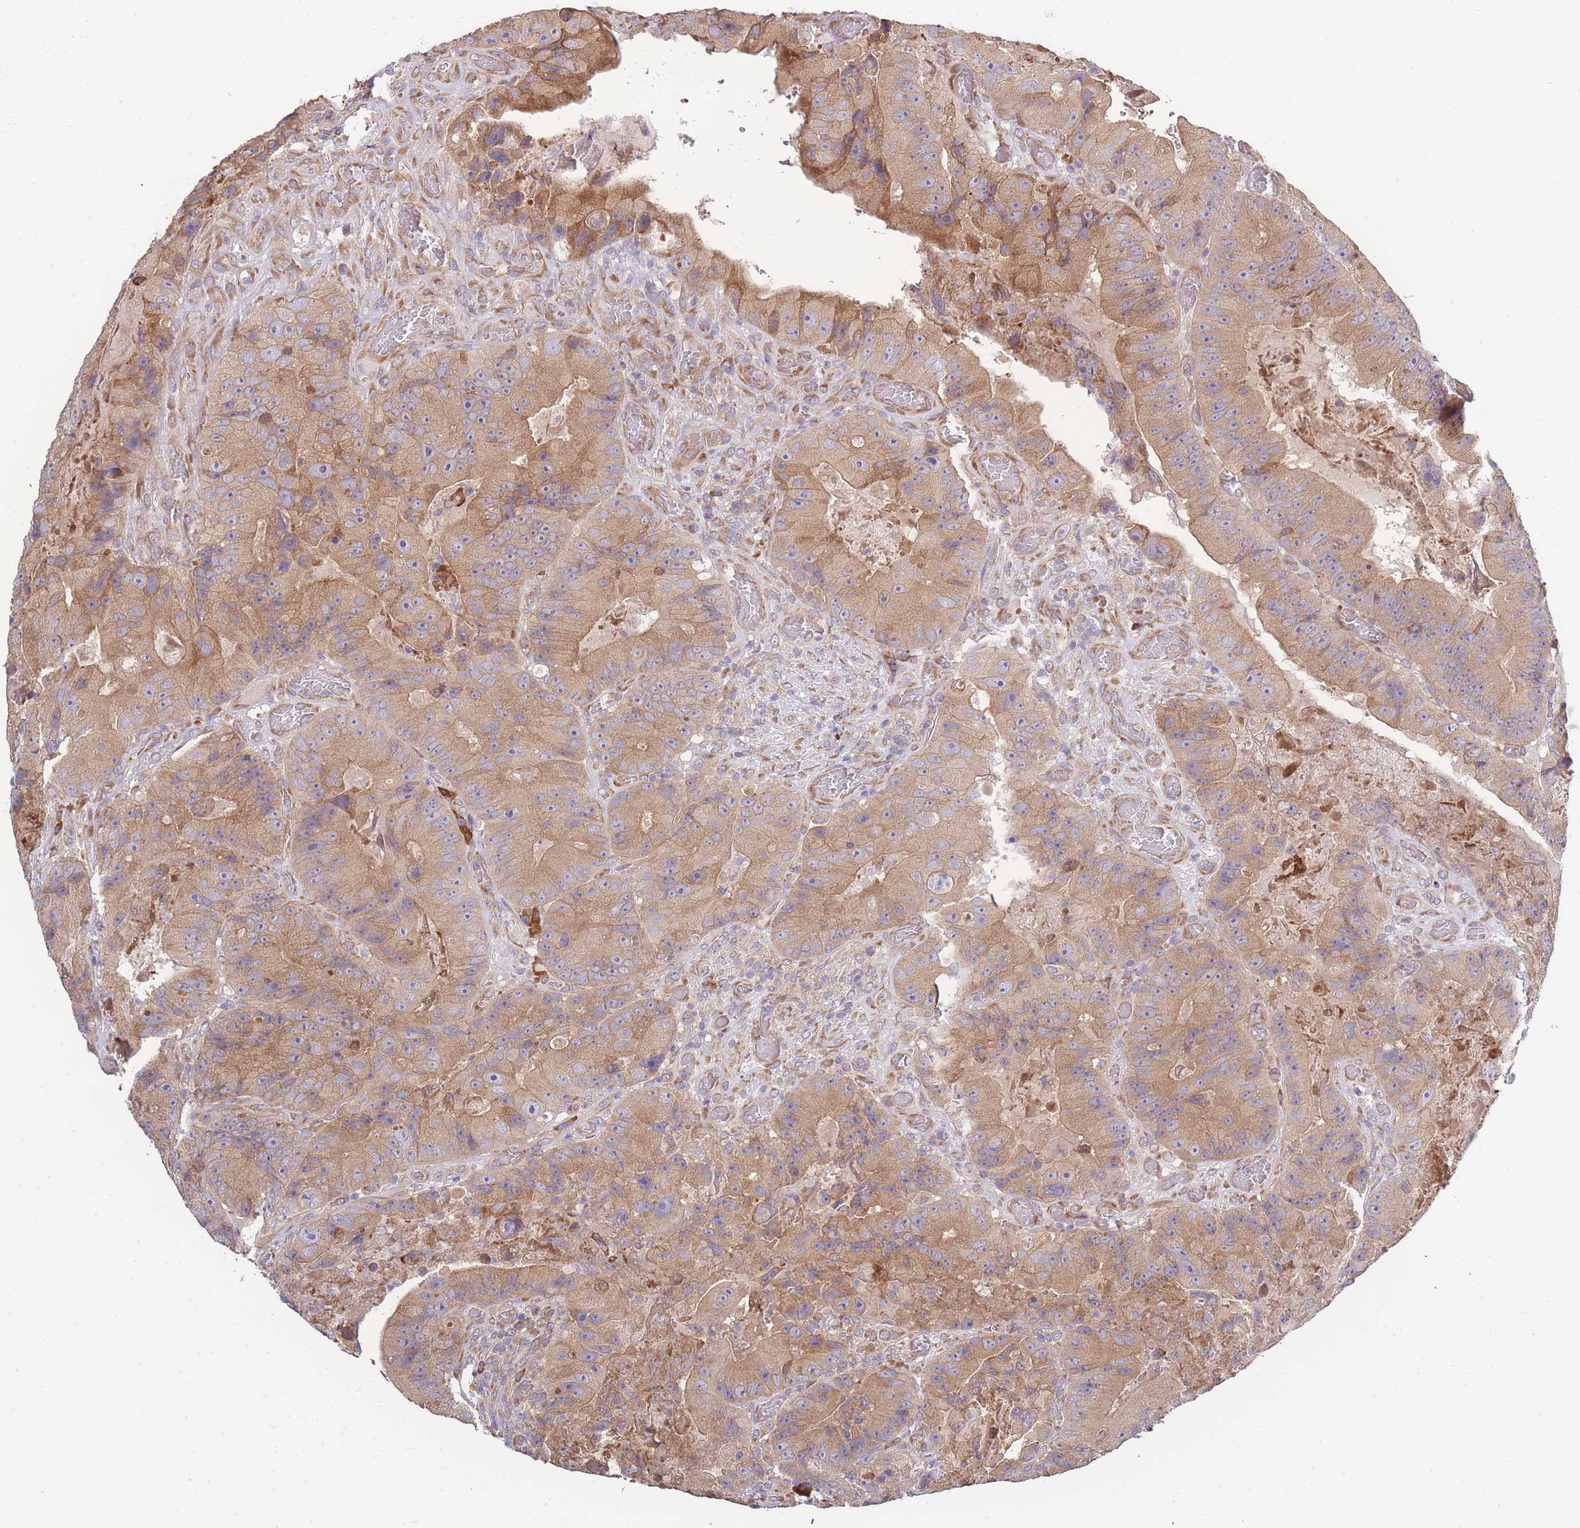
{"staining": {"intensity": "moderate", "quantity": ">75%", "location": "cytoplasmic/membranous"}, "tissue": "colorectal cancer", "cell_type": "Tumor cells", "image_type": "cancer", "snomed": [{"axis": "morphology", "description": "Adenocarcinoma, NOS"}, {"axis": "topography", "description": "Colon"}], "caption": "High-power microscopy captured an immunohistochemistry (IHC) image of colorectal adenocarcinoma, revealing moderate cytoplasmic/membranous positivity in about >75% of tumor cells.", "gene": "BEX1", "patient": {"sex": "female", "age": 86}}